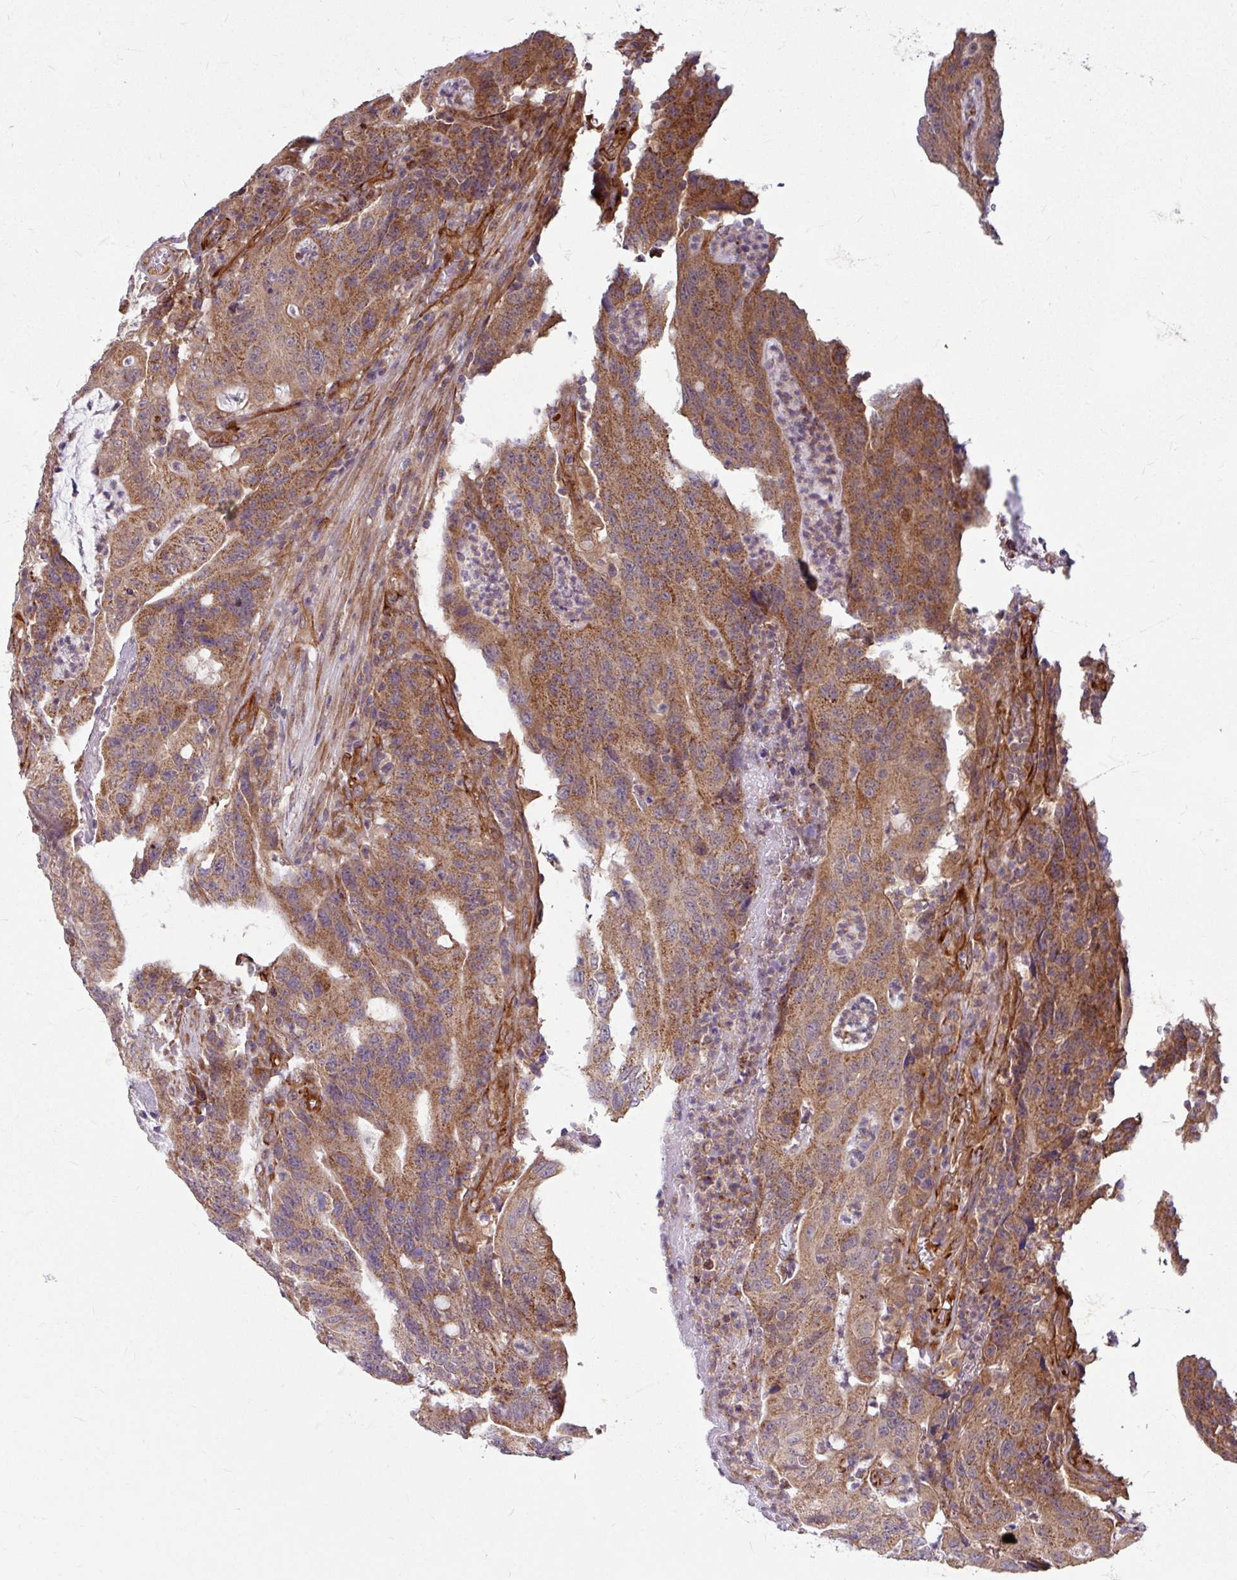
{"staining": {"intensity": "moderate", "quantity": ">75%", "location": "cytoplasmic/membranous"}, "tissue": "colorectal cancer", "cell_type": "Tumor cells", "image_type": "cancer", "snomed": [{"axis": "morphology", "description": "Adenocarcinoma, NOS"}, {"axis": "topography", "description": "Colon"}], "caption": "Tumor cells display medium levels of moderate cytoplasmic/membranous positivity in approximately >75% of cells in colorectal adenocarcinoma. Using DAB (3,3'-diaminobenzidine) (brown) and hematoxylin (blue) stains, captured at high magnification using brightfield microscopy.", "gene": "DAAM2", "patient": {"sex": "male", "age": 83}}